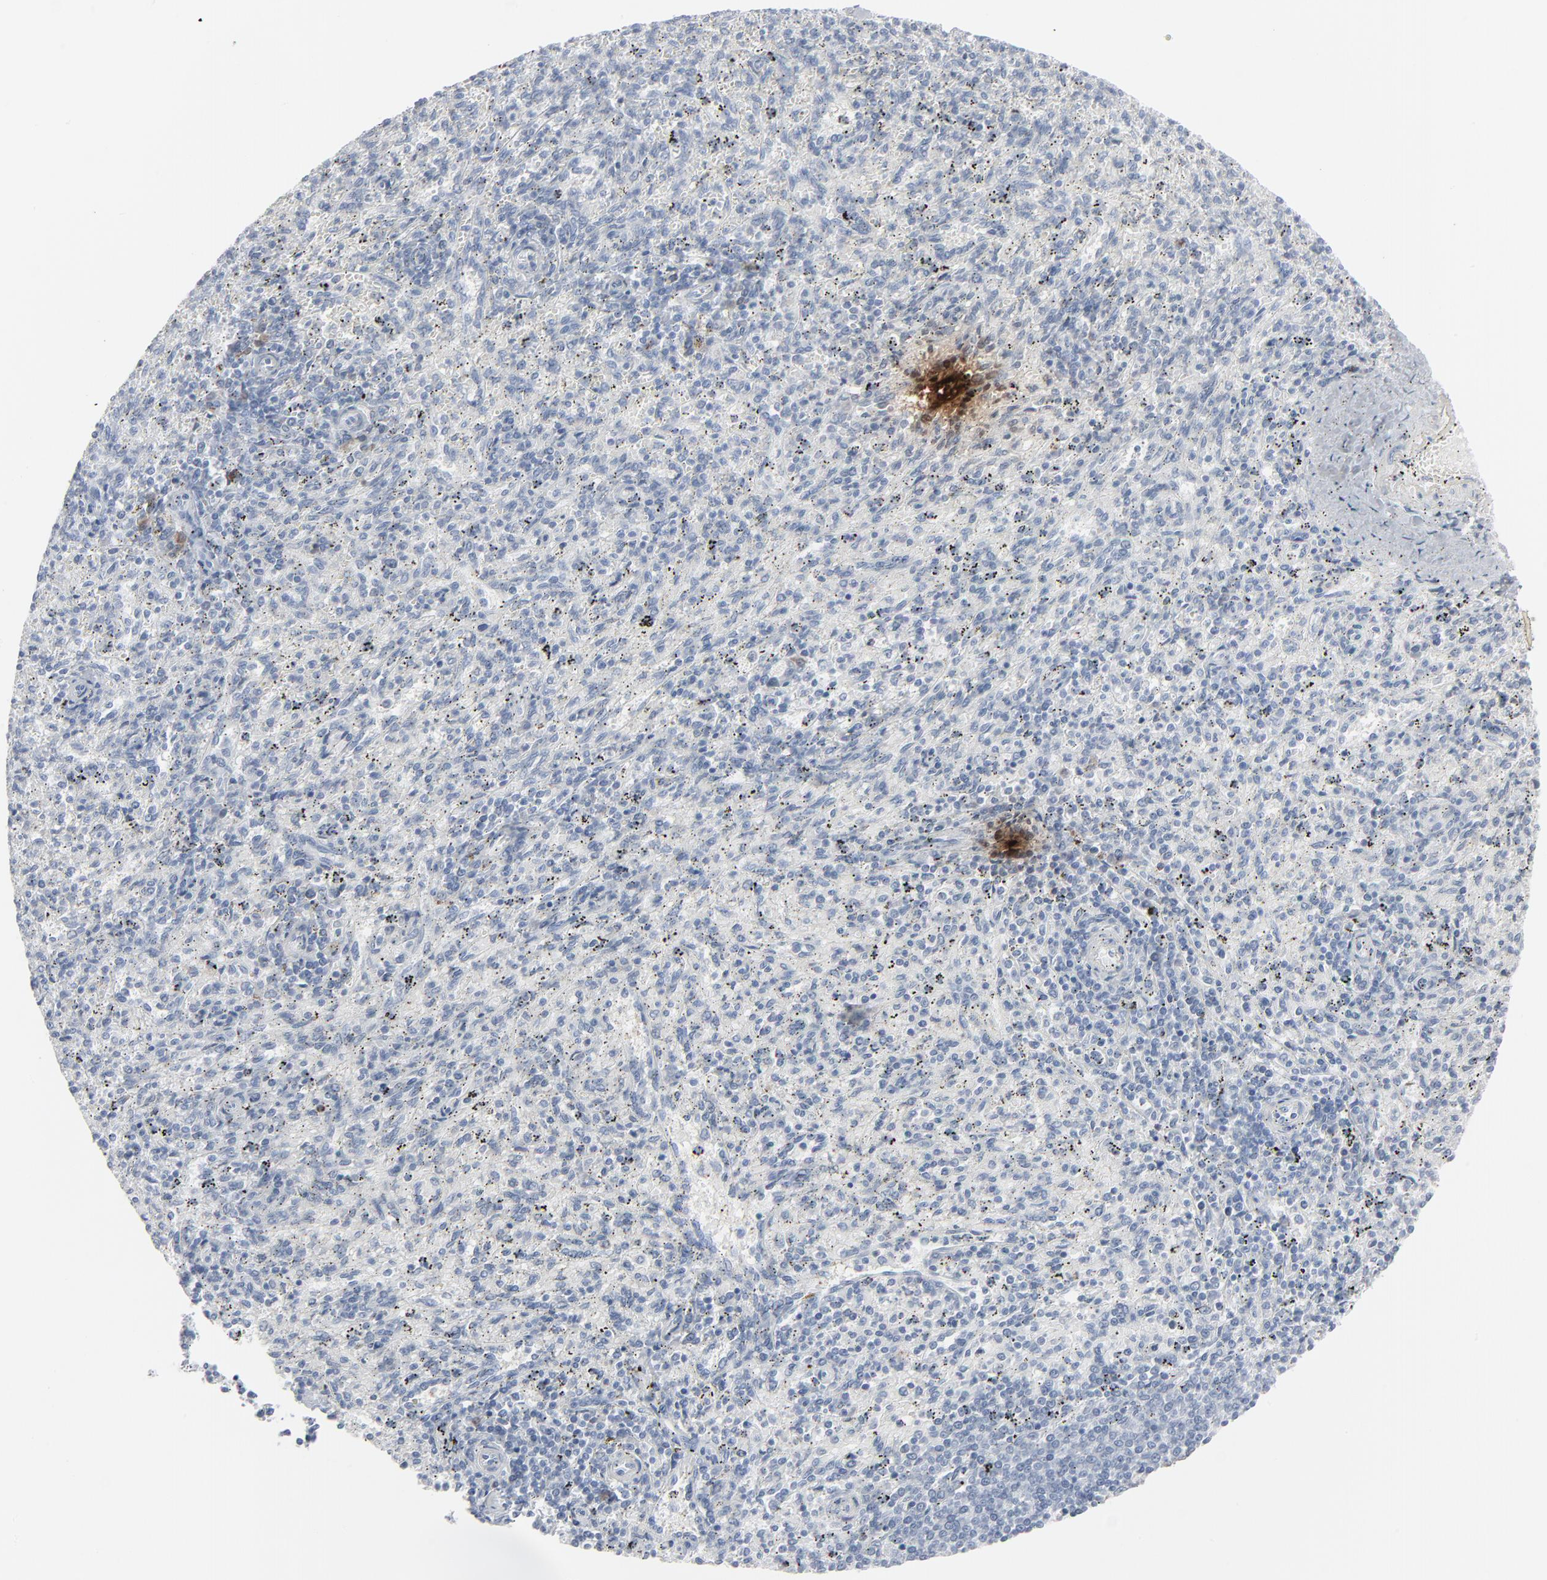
{"staining": {"intensity": "negative", "quantity": "none", "location": "none"}, "tissue": "spleen", "cell_type": "Cells in red pulp", "image_type": "normal", "snomed": [{"axis": "morphology", "description": "Normal tissue, NOS"}, {"axis": "topography", "description": "Spleen"}], "caption": "IHC image of benign spleen: spleen stained with DAB (3,3'-diaminobenzidine) displays no significant protein staining in cells in red pulp.", "gene": "PHGDH", "patient": {"sex": "female", "age": 10}}